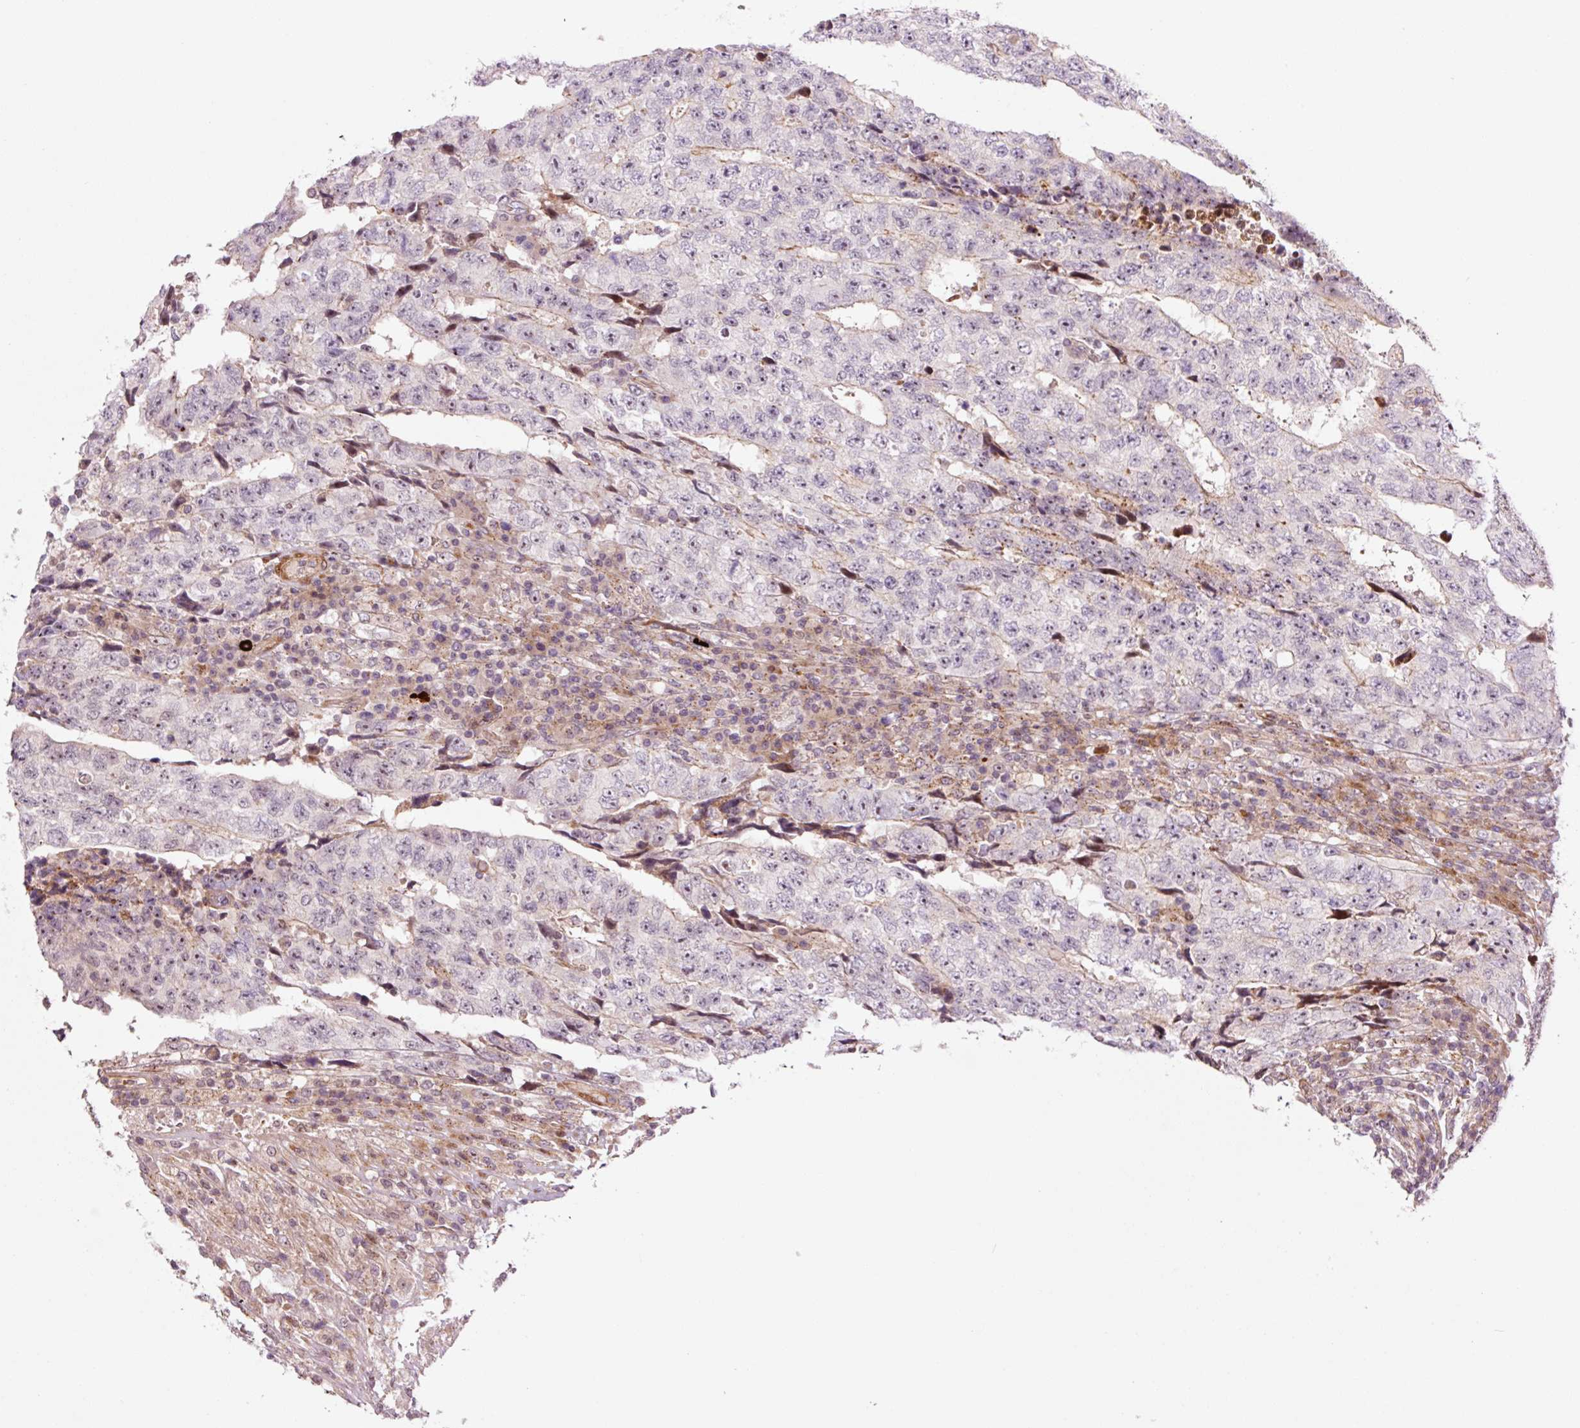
{"staining": {"intensity": "negative", "quantity": "none", "location": "none"}, "tissue": "testis cancer", "cell_type": "Tumor cells", "image_type": "cancer", "snomed": [{"axis": "morphology", "description": "Necrosis, NOS"}, {"axis": "morphology", "description": "Carcinoma, Embryonal, NOS"}, {"axis": "topography", "description": "Testis"}], "caption": "Human testis embryonal carcinoma stained for a protein using immunohistochemistry (IHC) displays no positivity in tumor cells.", "gene": "ANKRD20A1", "patient": {"sex": "male", "age": 19}}